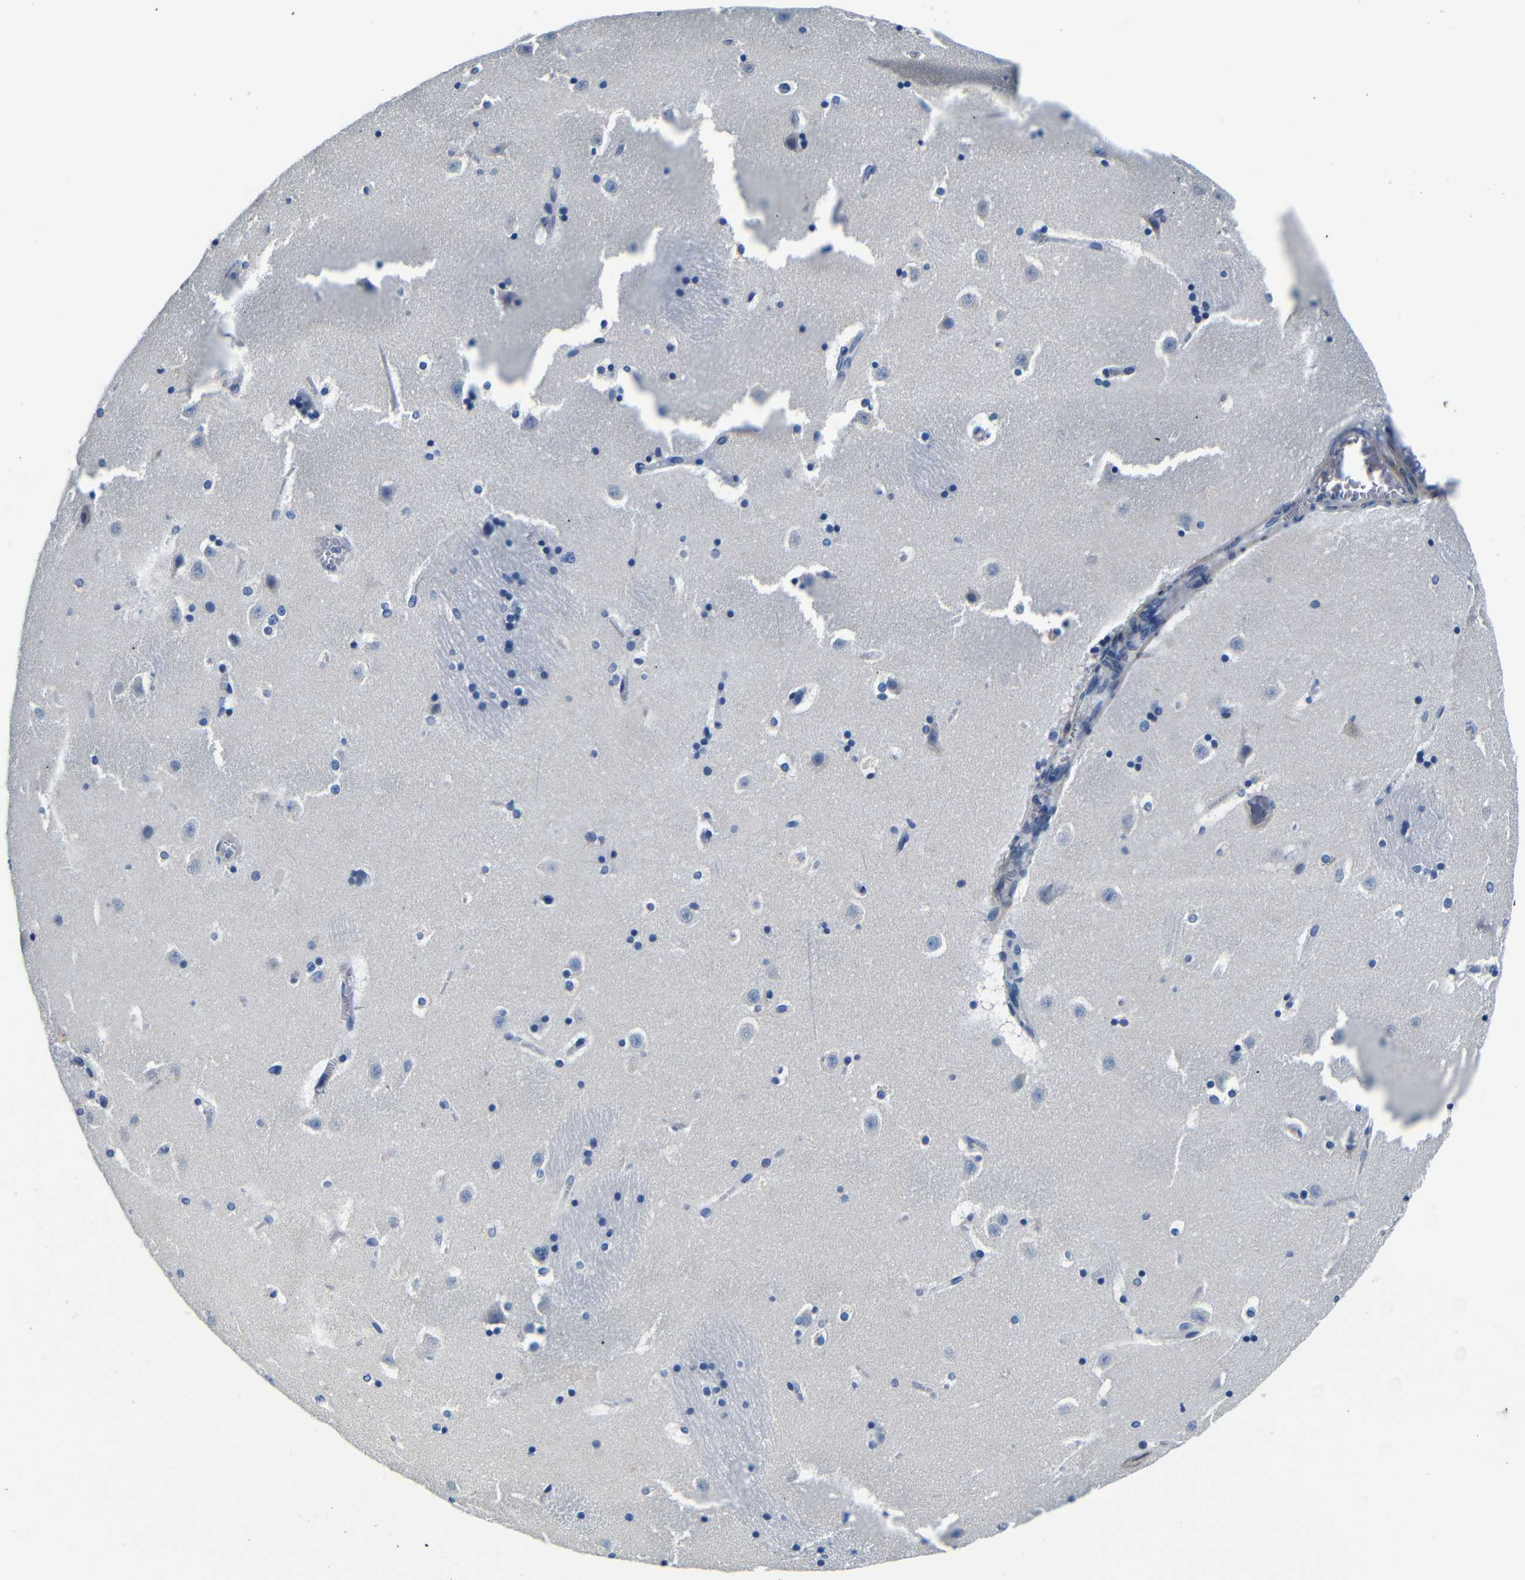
{"staining": {"intensity": "negative", "quantity": "none", "location": "none"}, "tissue": "caudate", "cell_type": "Glial cells", "image_type": "normal", "snomed": [{"axis": "morphology", "description": "Normal tissue, NOS"}, {"axis": "topography", "description": "Lateral ventricle wall"}], "caption": "IHC image of benign caudate: caudate stained with DAB exhibits no significant protein positivity in glial cells. (DAB immunohistochemistry, high magnification).", "gene": "TNFAIP1", "patient": {"sex": "male", "age": 45}}